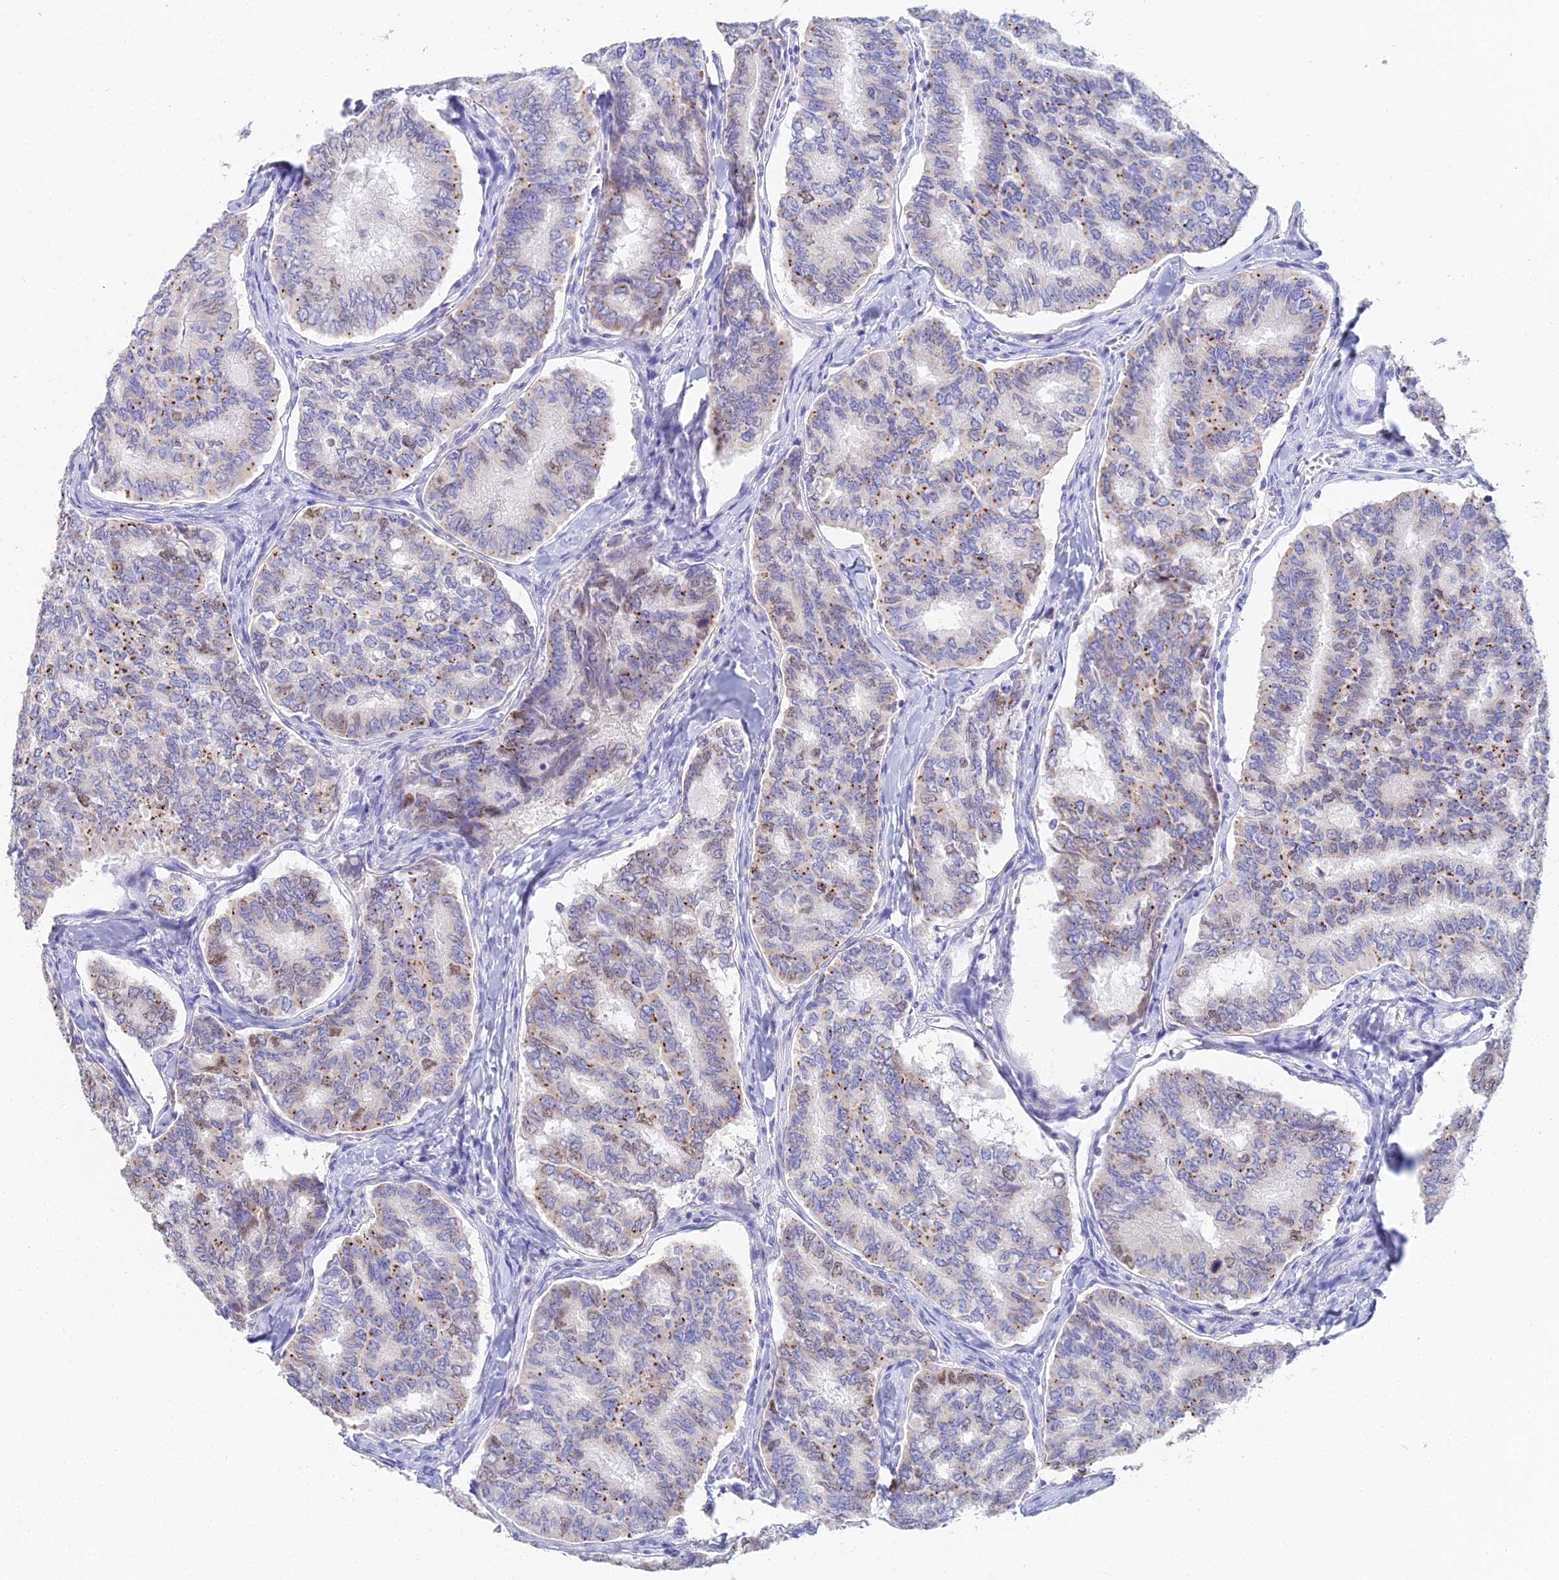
{"staining": {"intensity": "moderate", "quantity": "25%-75%", "location": "cytoplasmic/membranous"}, "tissue": "thyroid cancer", "cell_type": "Tumor cells", "image_type": "cancer", "snomed": [{"axis": "morphology", "description": "Papillary adenocarcinoma, NOS"}, {"axis": "topography", "description": "Thyroid gland"}], "caption": "Approximately 25%-75% of tumor cells in thyroid cancer exhibit moderate cytoplasmic/membranous protein expression as visualized by brown immunohistochemical staining.", "gene": "MCM2", "patient": {"sex": "female", "age": 35}}